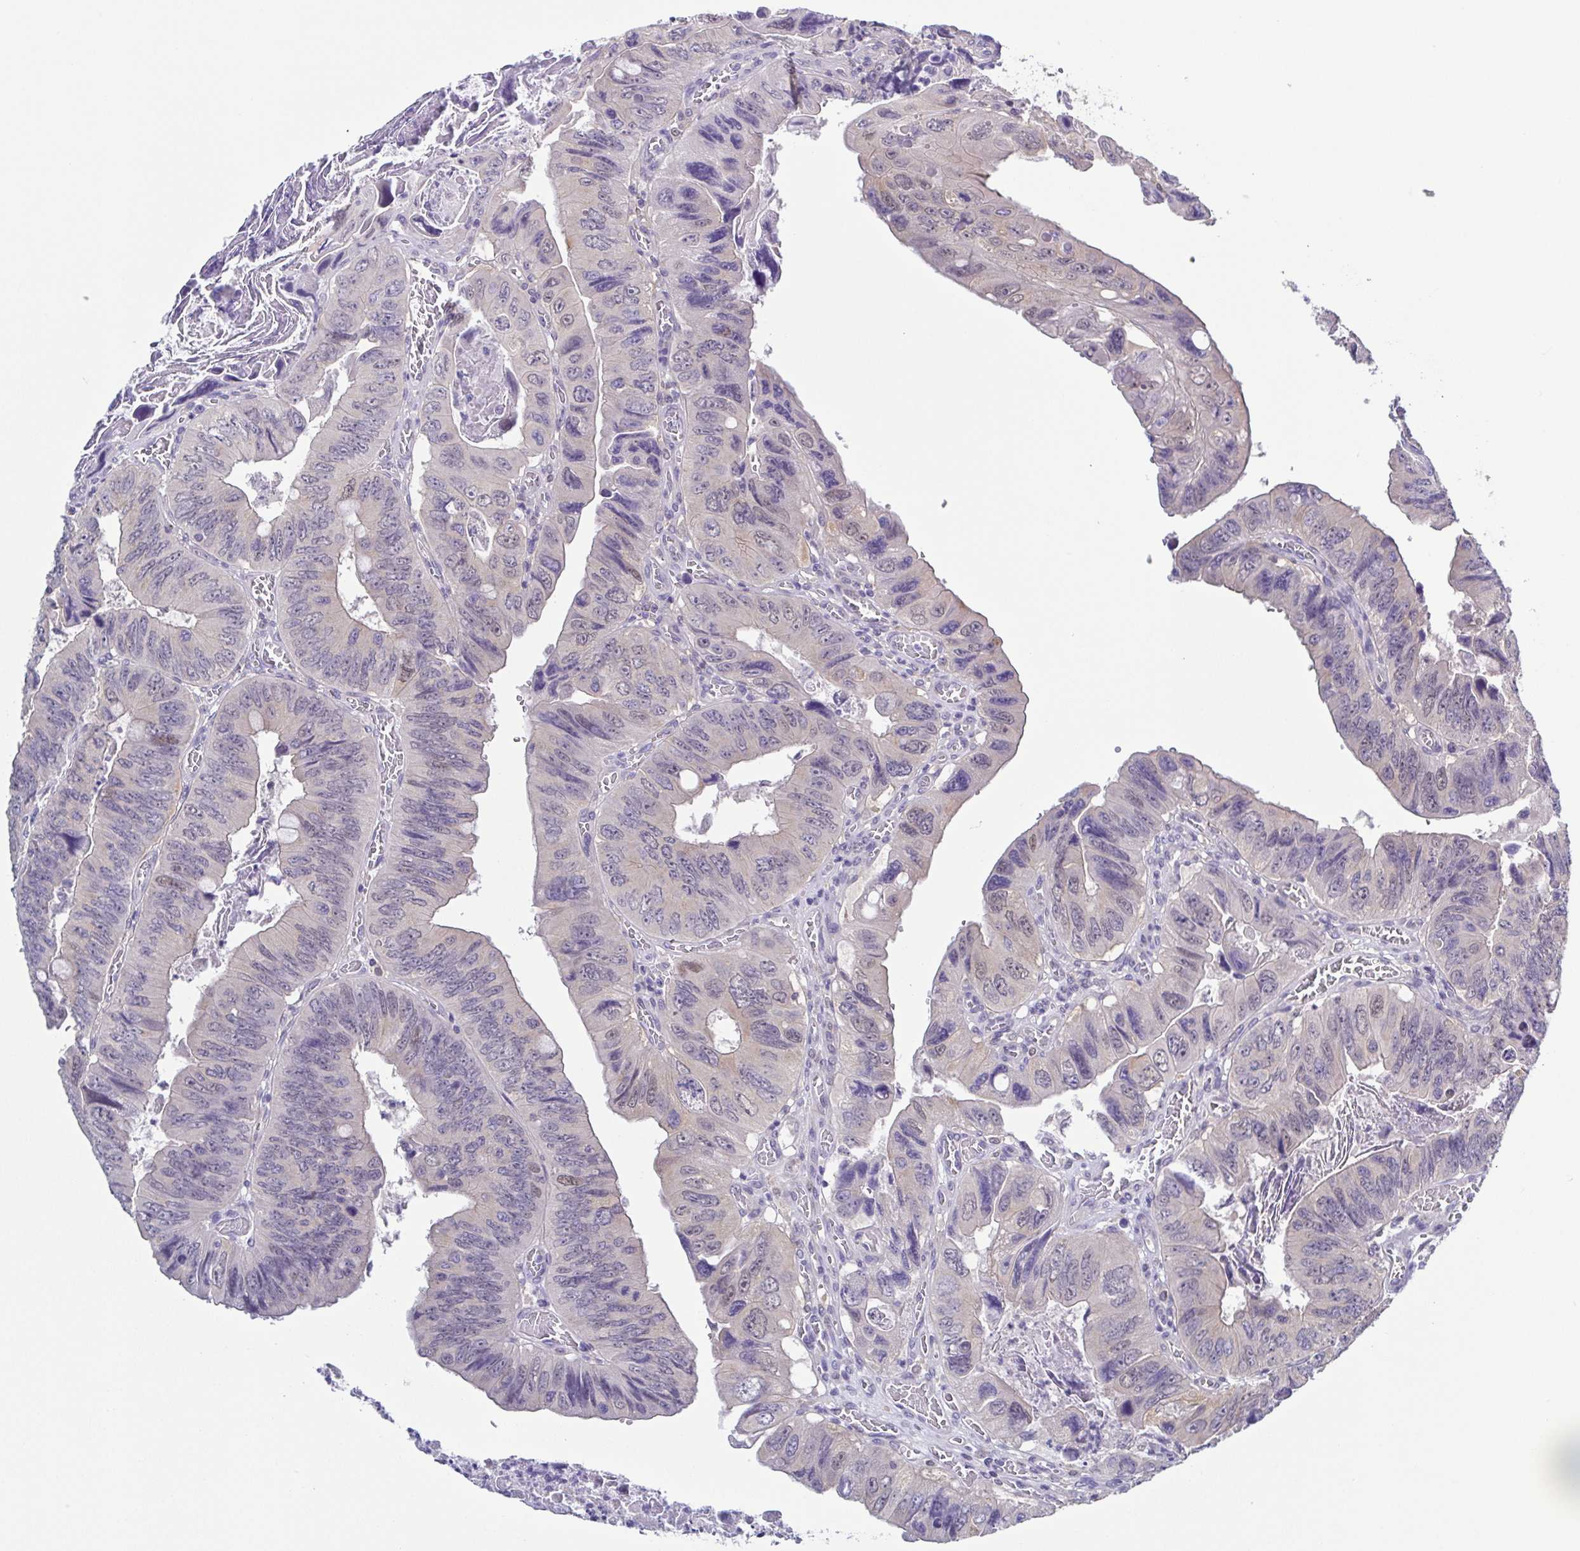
{"staining": {"intensity": "negative", "quantity": "none", "location": "none"}, "tissue": "colorectal cancer", "cell_type": "Tumor cells", "image_type": "cancer", "snomed": [{"axis": "morphology", "description": "Adenocarcinoma, NOS"}, {"axis": "topography", "description": "Colon"}], "caption": "DAB (3,3'-diaminobenzidine) immunohistochemical staining of adenocarcinoma (colorectal) shows no significant positivity in tumor cells.", "gene": "UBE2Q1", "patient": {"sex": "female", "age": 84}}